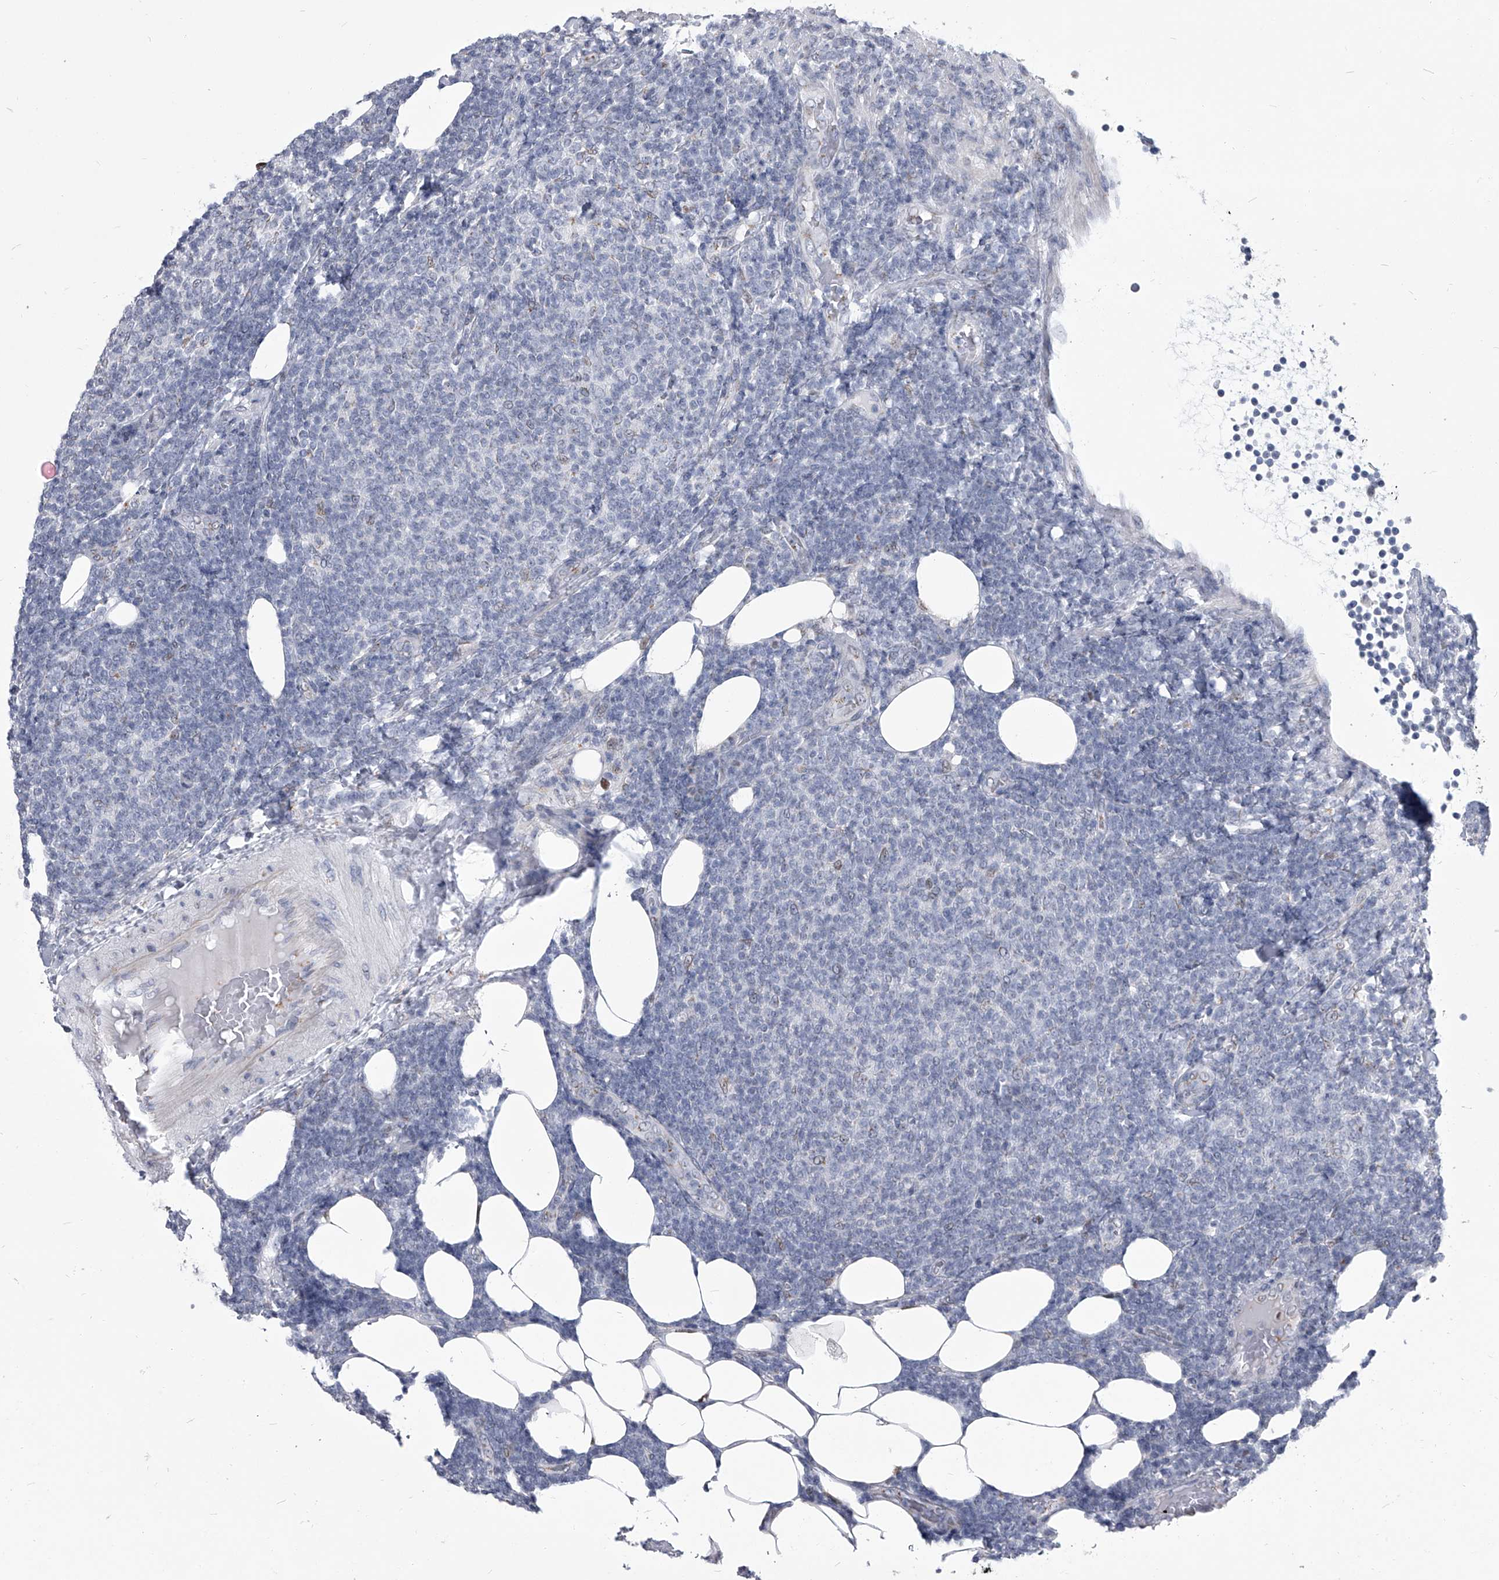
{"staining": {"intensity": "negative", "quantity": "none", "location": "none"}, "tissue": "lymphoma", "cell_type": "Tumor cells", "image_type": "cancer", "snomed": [{"axis": "morphology", "description": "Malignant lymphoma, non-Hodgkin's type, Low grade"}, {"axis": "topography", "description": "Lymph node"}], "caption": "This is an IHC image of human low-grade malignant lymphoma, non-Hodgkin's type. There is no positivity in tumor cells.", "gene": "EVA1C", "patient": {"sex": "male", "age": 66}}